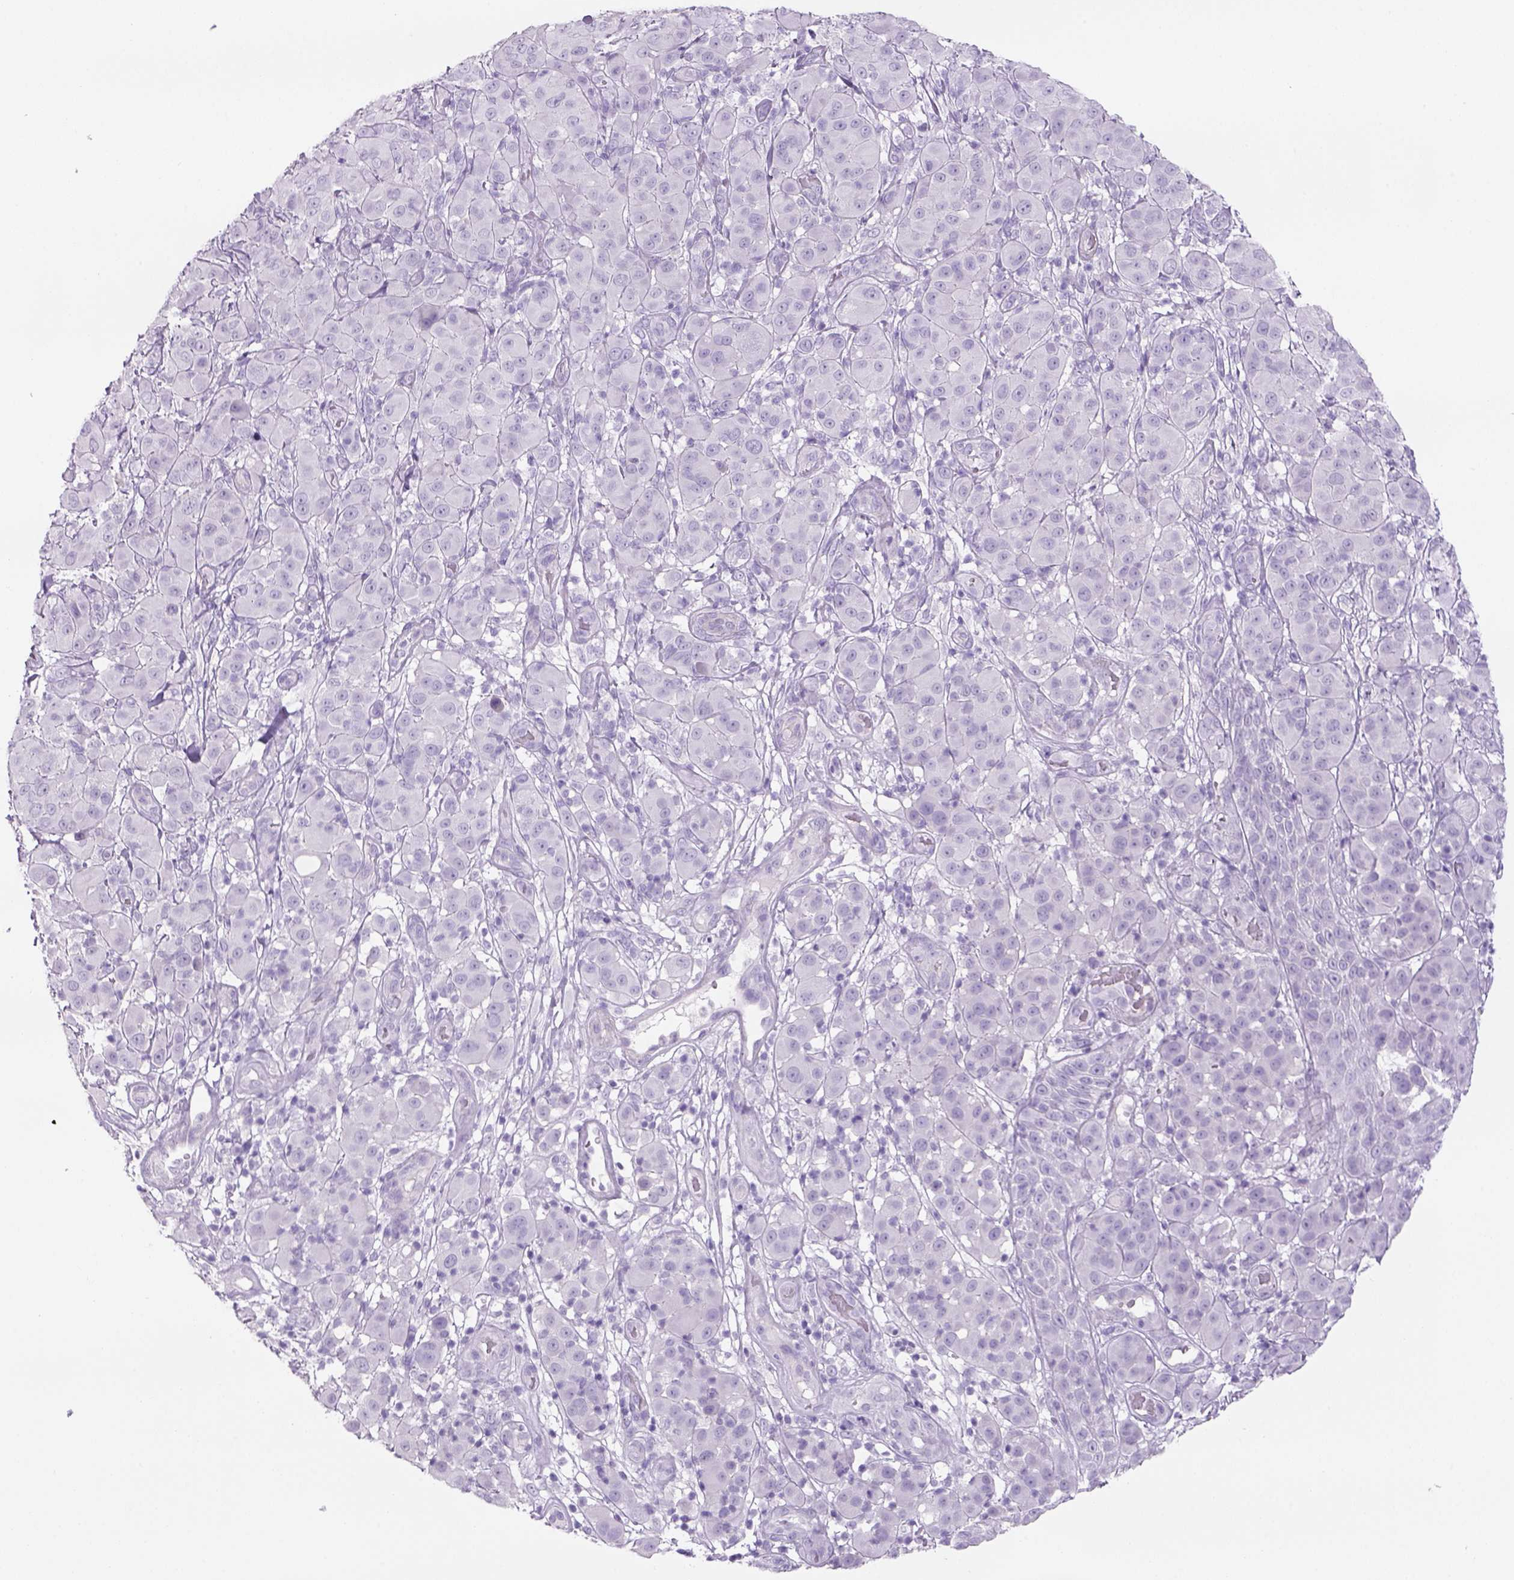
{"staining": {"intensity": "negative", "quantity": "none", "location": "none"}, "tissue": "melanoma", "cell_type": "Tumor cells", "image_type": "cancer", "snomed": [{"axis": "morphology", "description": "Malignant melanoma, NOS"}, {"axis": "topography", "description": "Skin"}], "caption": "Tumor cells show no significant expression in melanoma.", "gene": "TENM4", "patient": {"sex": "female", "age": 87}}